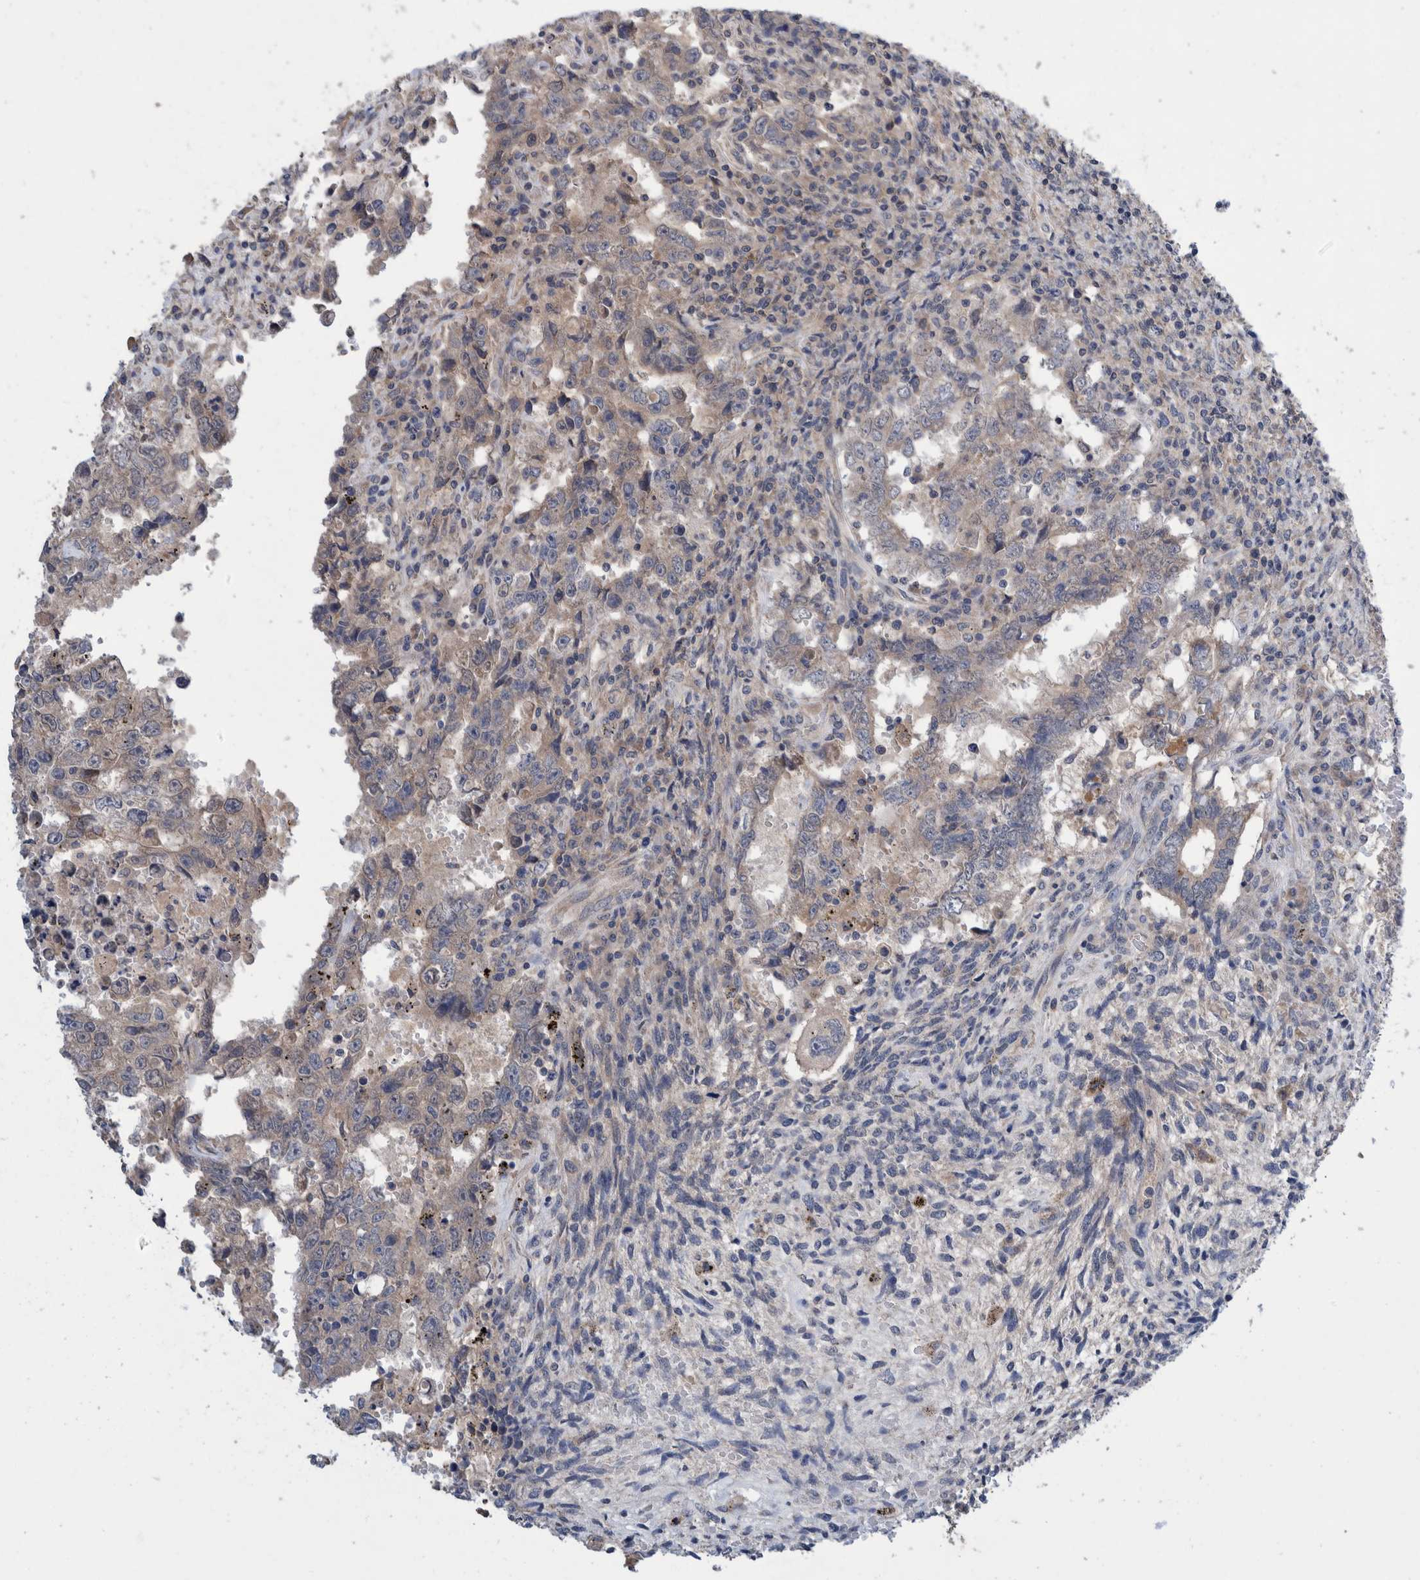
{"staining": {"intensity": "weak", "quantity": "25%-75%", "location": "cytoplasmic/membranous"}, "tissue": "testis cancer", "cell_type": "Tumor cells", "image_type": "cancer", "snomed": [{"axis": "morphology", "description": "Carcinoma, Embryonal, NOS"}, {"axis": "topography", "description": "Testis"}], "caption": "Weak cytoplasmic/membranous protein expression is seen in approximately 25%-75% of tumor cells in testis cancer.", "gene": "PLPBP", "patient": {"sex": "male", "age": 26}}